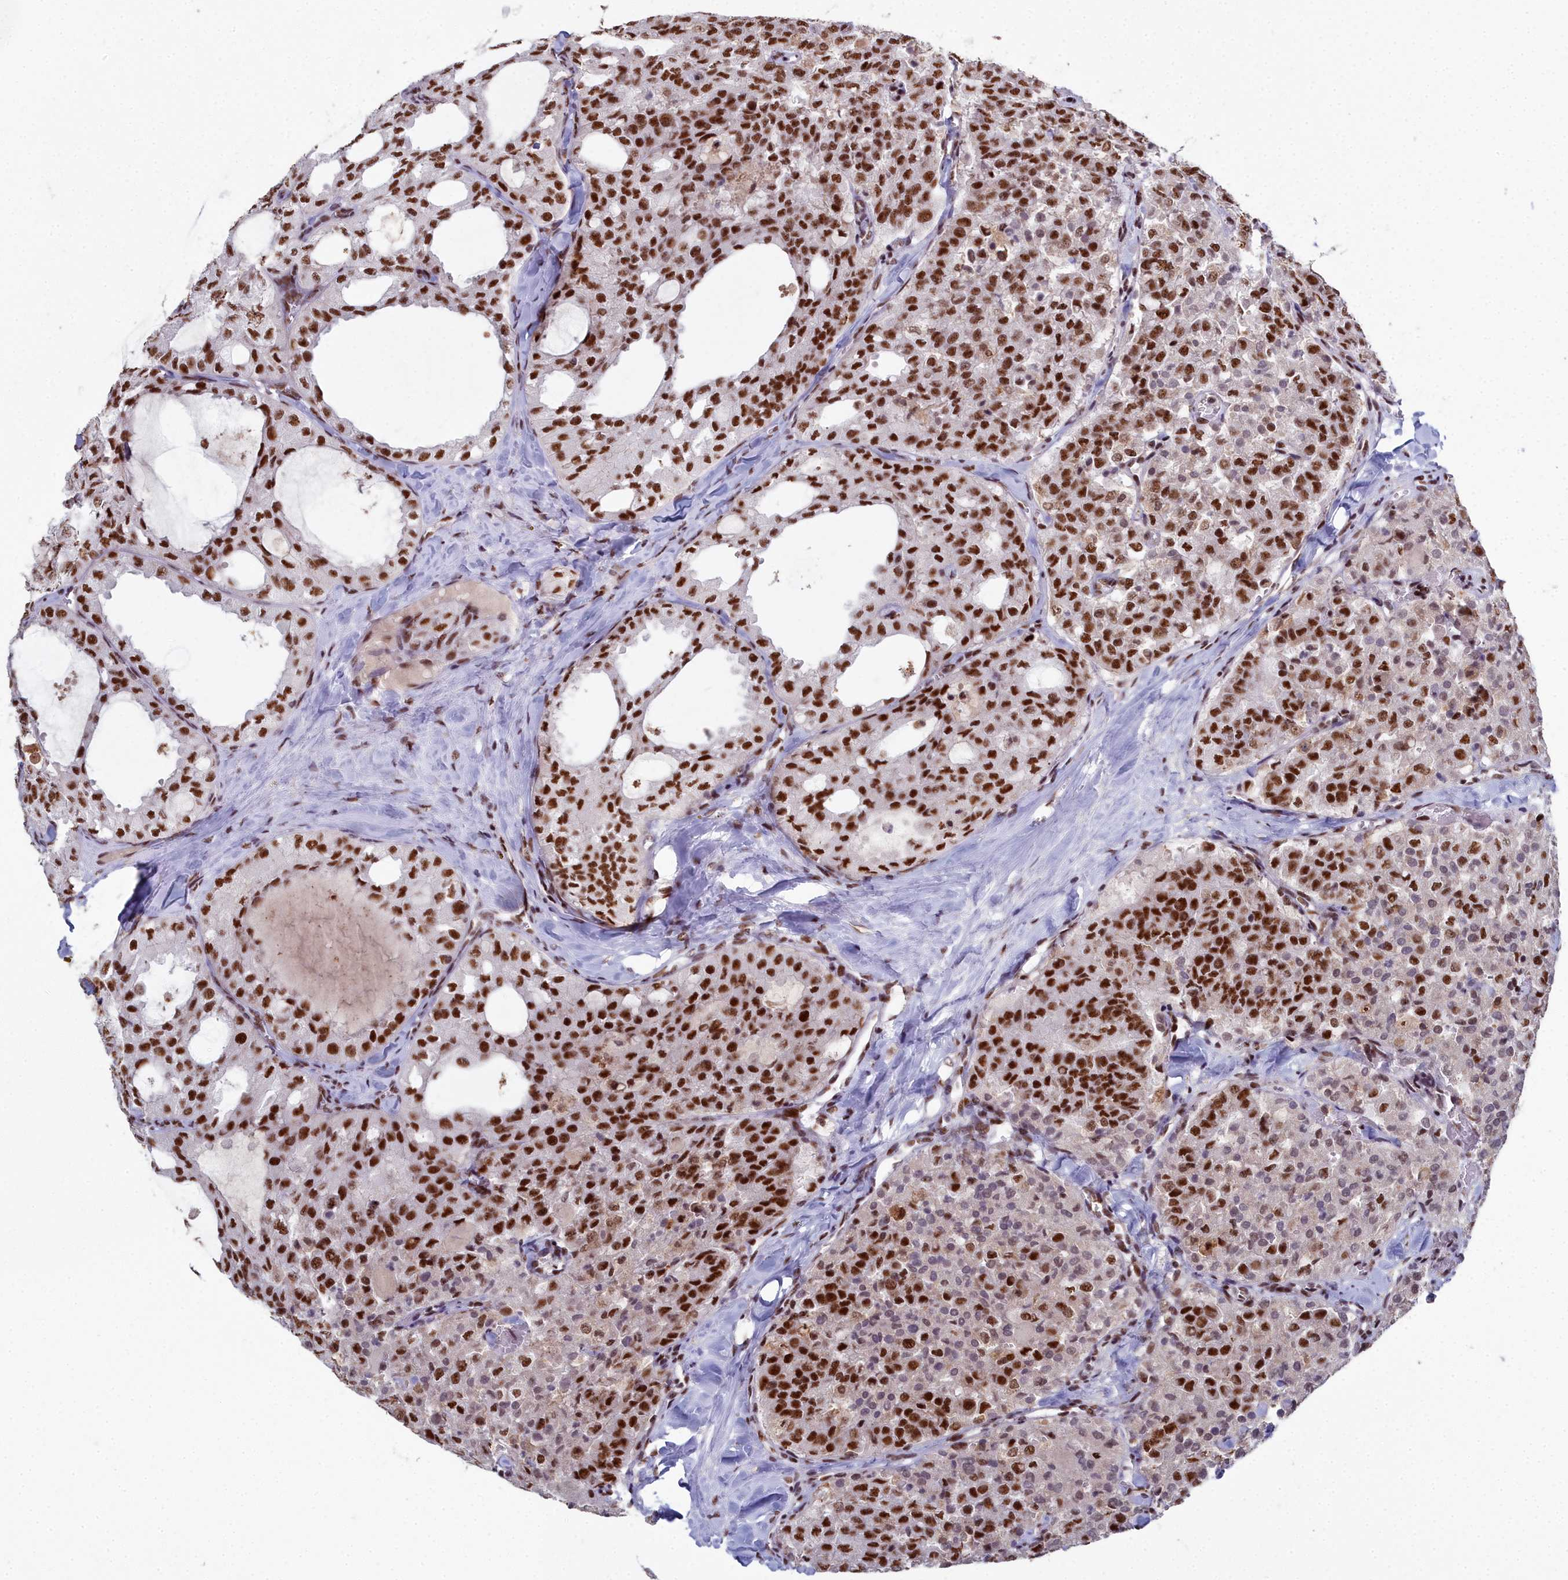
{"staining": {"intensity": "strong", "quantity": "25%-75%", "location": "nuclear"}, "tissue": "thyroid cancer", "cell_type": "Tumor cells", "image_type": "cancer", "snomed": [{"axis": "morphology", "description": "Follicular adenoma carcinoma, NOS"}, {"axis": "topography", "description": "Thyroid gland"}], "caption": "Human follicular adenoma carcinoma (thyroid) stained for a protein (brown) demonstrates strong nuclear positive expression in approximately 25%-75% of tumor cells.", "gene": "SF3B3", "patient": {"sex": "male", "age": 75}}